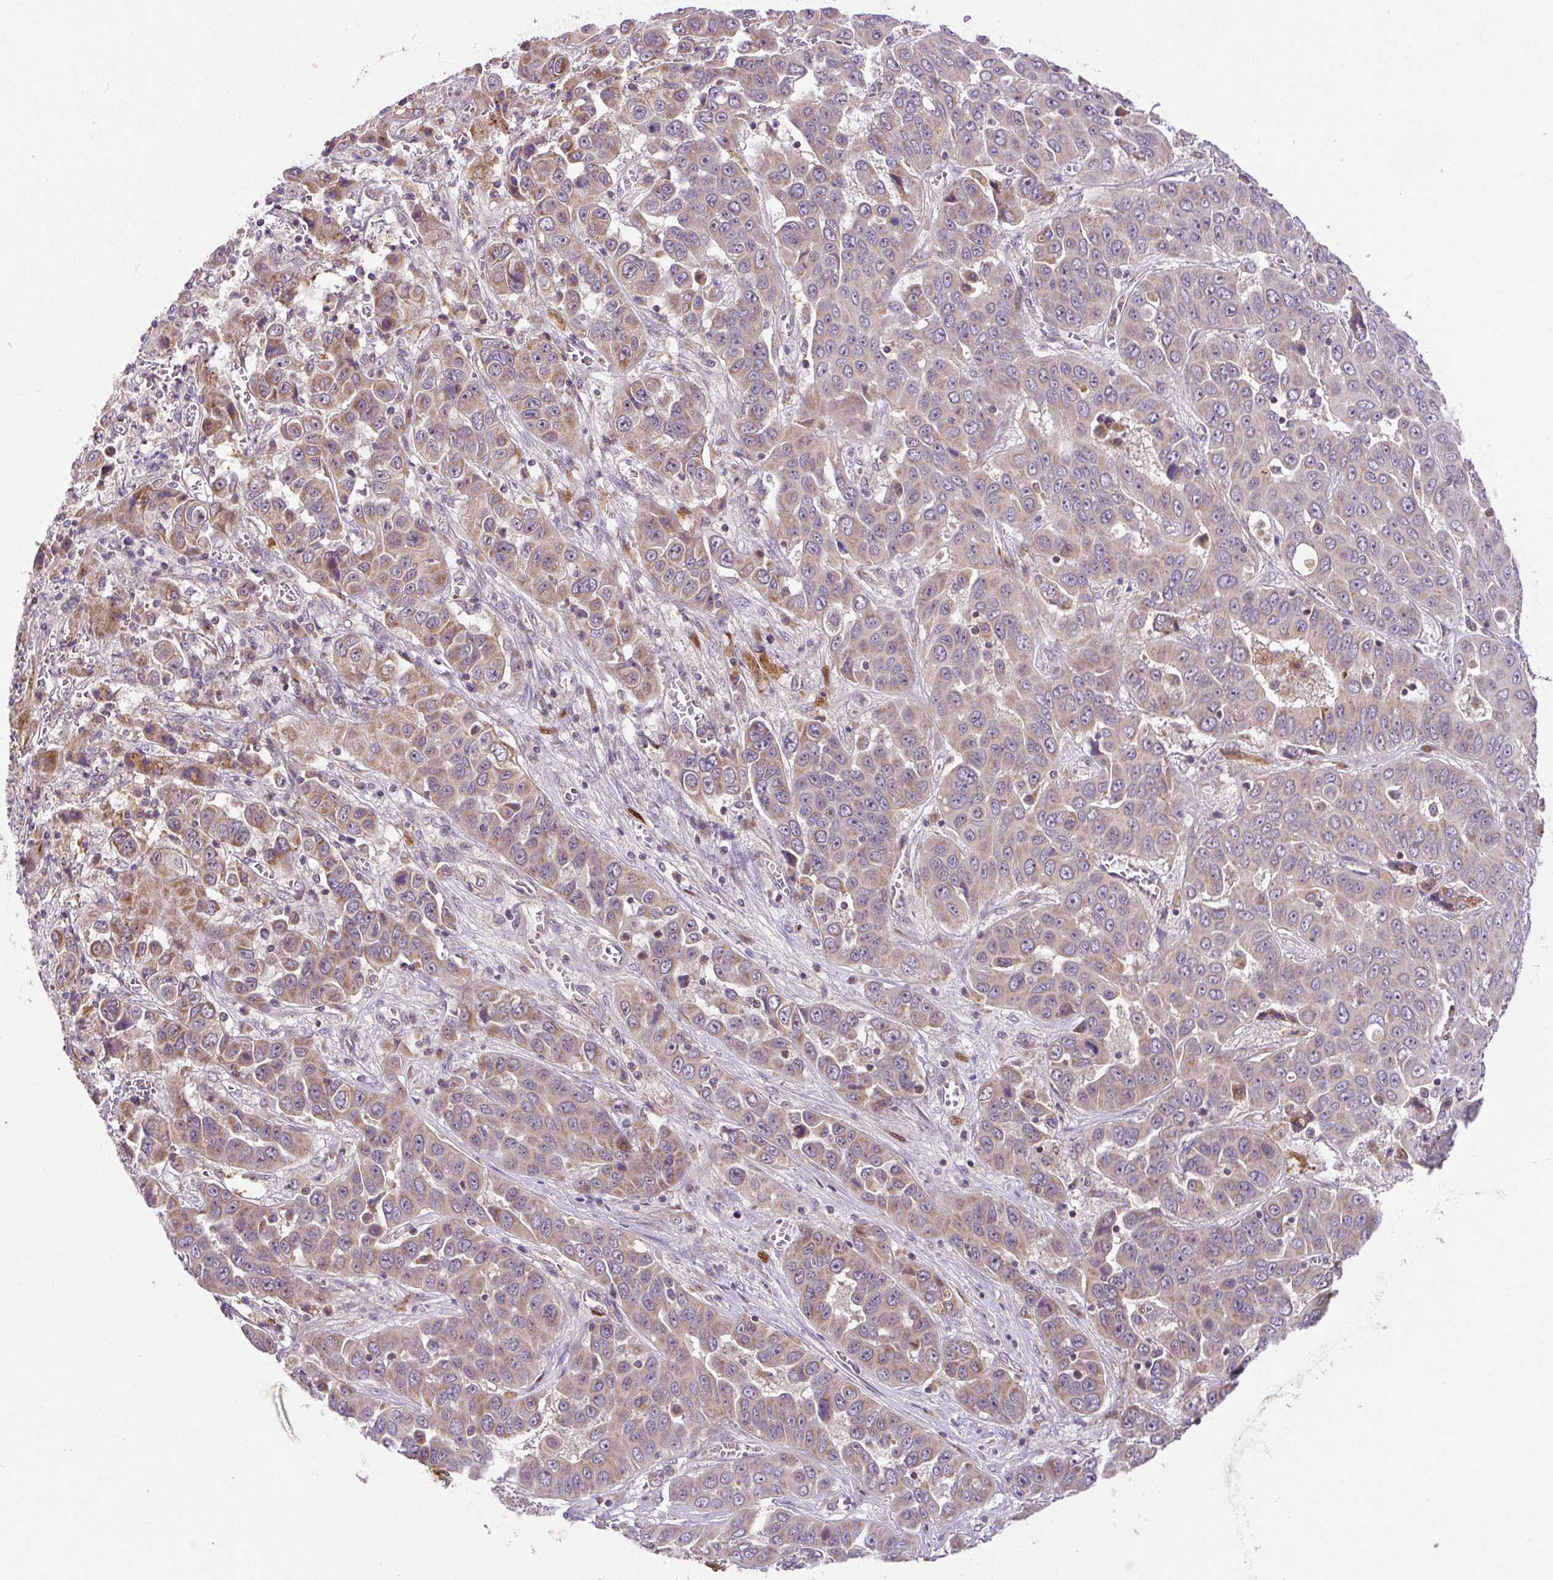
{"staining": {"intensity": "moderate", "quantity": "25%-75%", "location": "cytoplasmic/membranous"}, "tissue": "liver cancer", "cell_type": "Tumor cells", "image_type": "cancer", "snomed": [{"axis": "morphology", "description": "Cholangiocarcinoma"}, {"axis": "topography", "description": "Liver"}], "caption": "A brown stain labels moderate cytoplasmic/membranous staining of a protein in liver cholangiocarcinoma tumor cells.", "gene": "SARS2", "patient": {"sex": "female", "age": 52}}